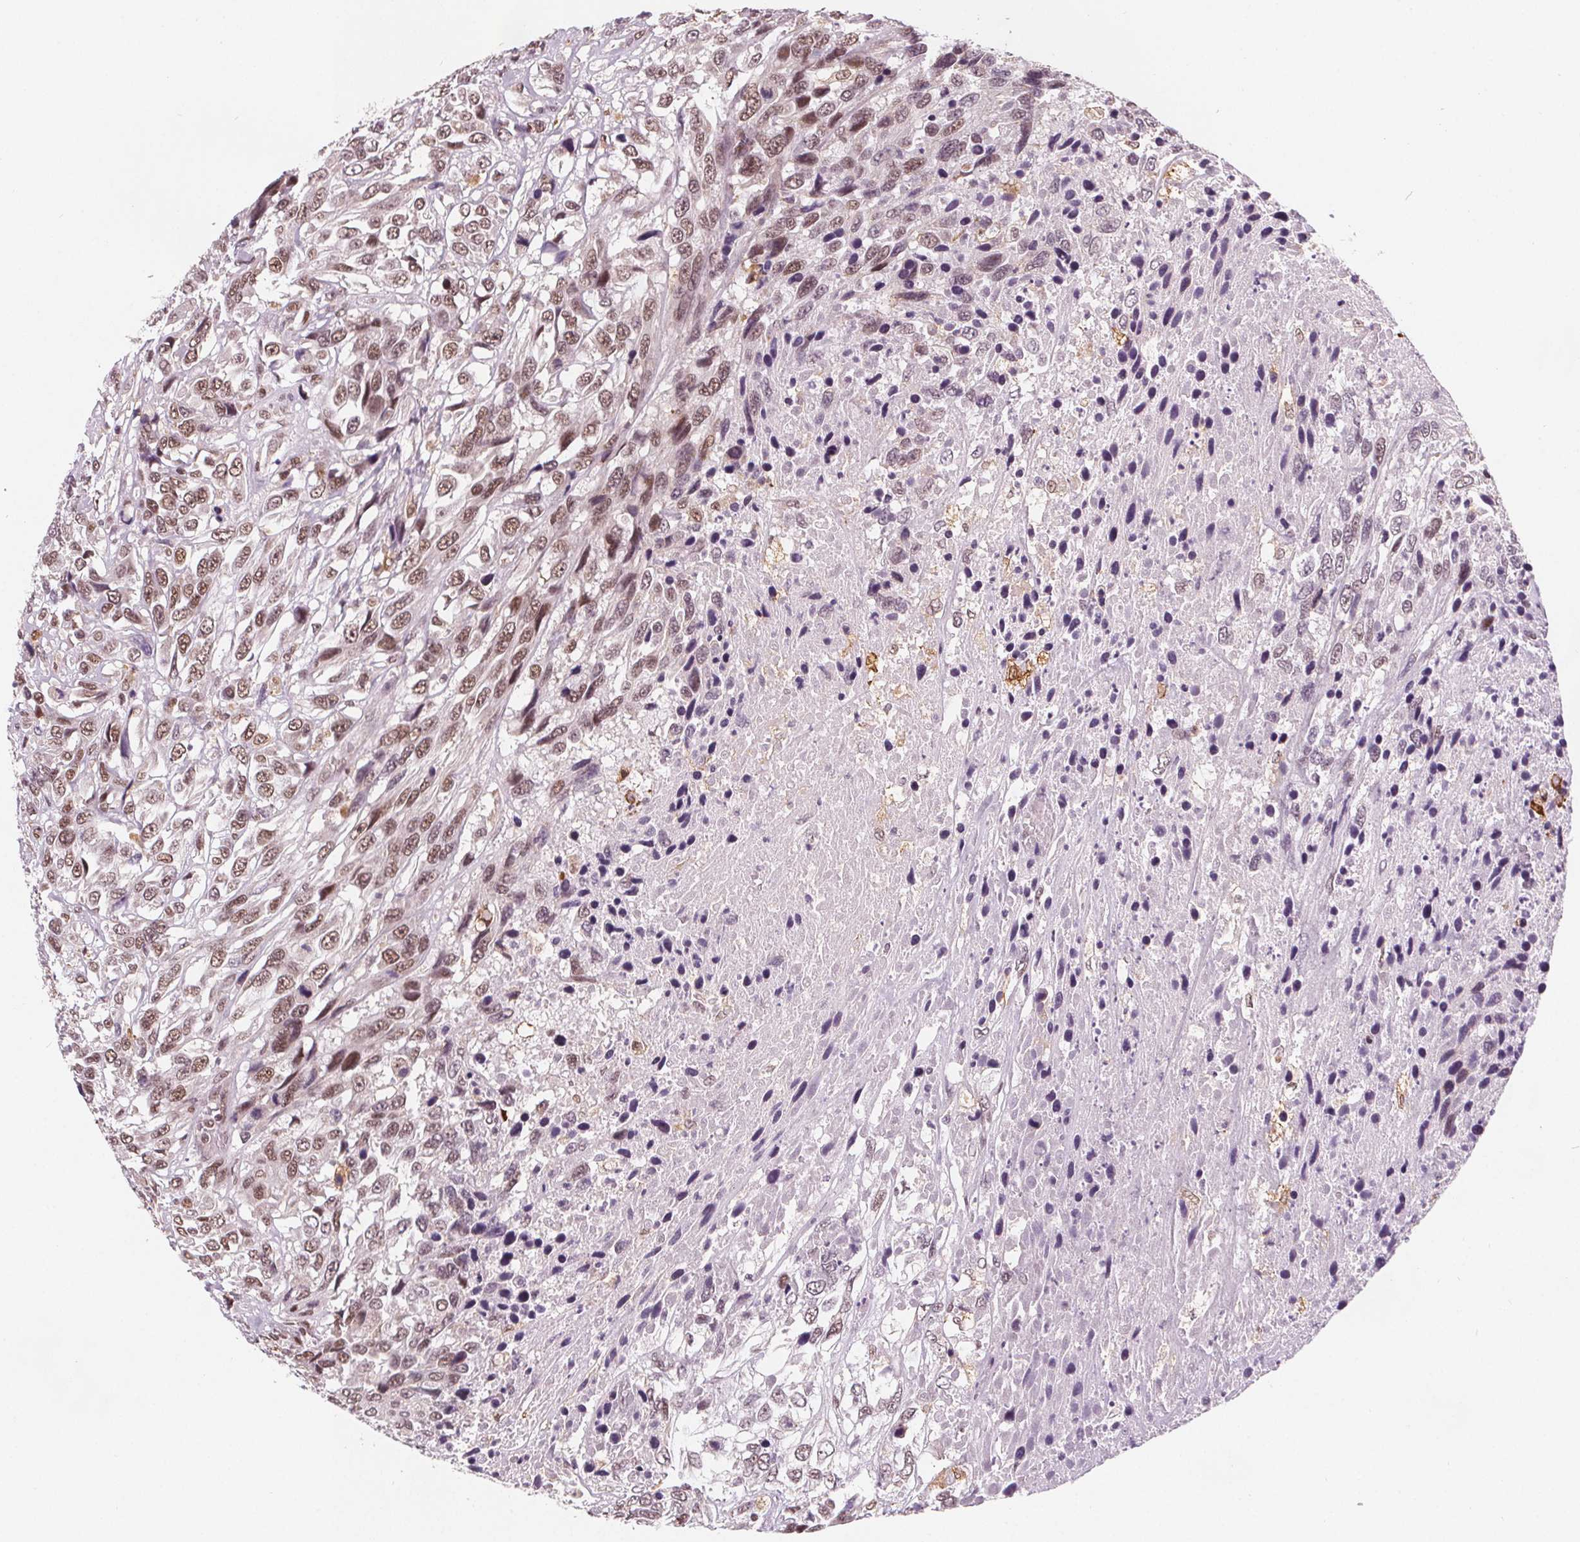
{"staining": {"intensity": "moderate", "quantity": ">75%", "location": "nuclear"}, "tissue": "urothelial cancer", "cell_type": "Tumor cells", "image_type": "cancer", "snomed": [{"axis": "morphology", "description": "Urothelial carcinoma, High grade"}, {"axis": "topography", "description": "Urinary bladder"}], "caption": "High-magnification brightfield microscopy of urothelial carcinoma (high-grade) stained with DAB (3,3'-diaminobenzidine) (brown) and counterstained with hematoxylin (blue). tumor cells exhibit moderate nuclear staining is present in approximately>75% of cells.", "gene": "DPM2", "patient": {"sex": "female", "age": 70}}